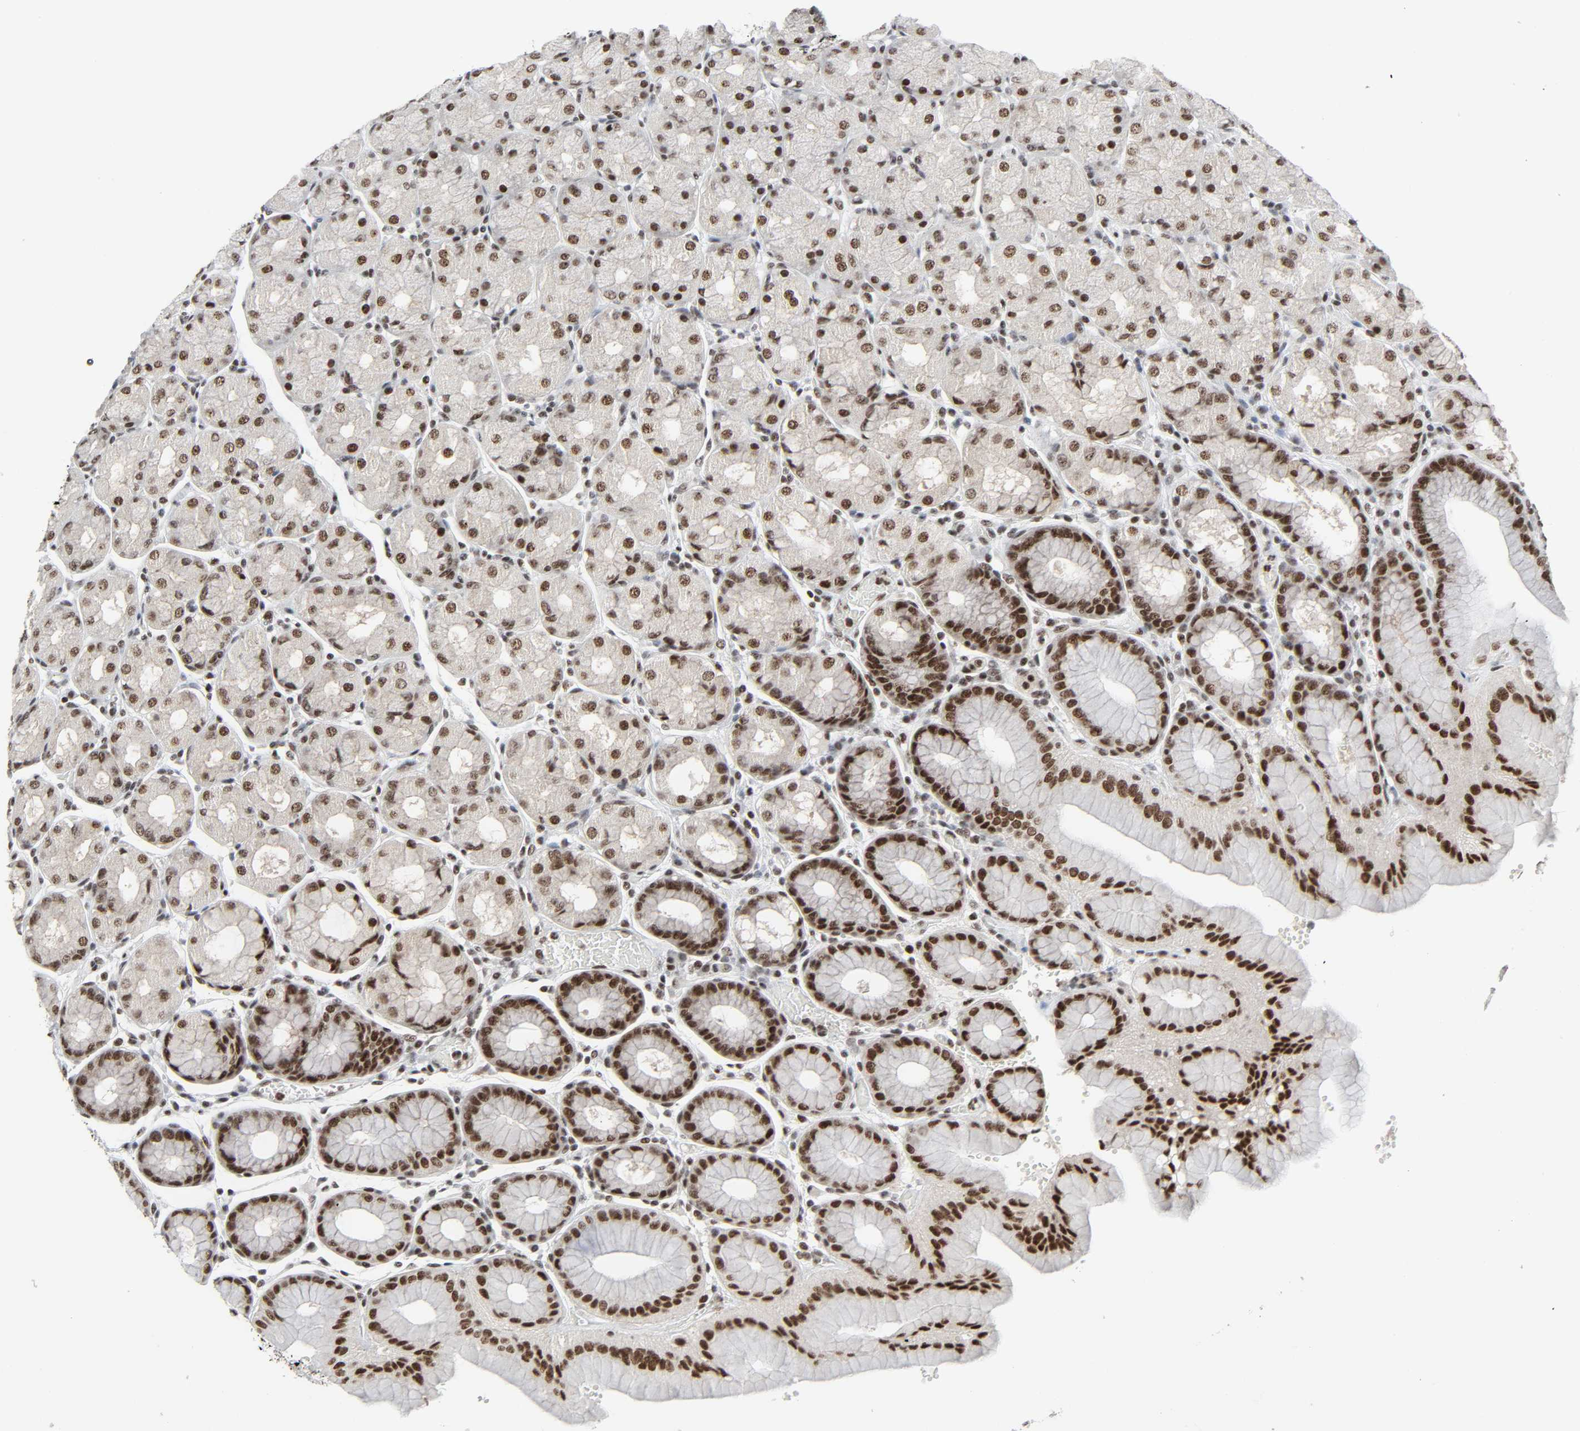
{"staining": {"intensity": "strong", "quantity": ">75%", "location": "nuclear"}, "tissue": "stomach", "cell_type": "Glandular cells", "image_type": "normal", "snomed": [{"axis": "morphology", "description": "Normal tissue, NOS"}, {"axis": "topography", "description": "Stomach, upper"}, {"axis": "topography", "description": "Stomach"}], "caption": "Brown immunohistochemical staining in unremarkable stomach reveals strong nuclear positivity in approximately >75% of glandular cells.", "gene": "CDK7", "patient": {"sex": "male", "age": 76}}